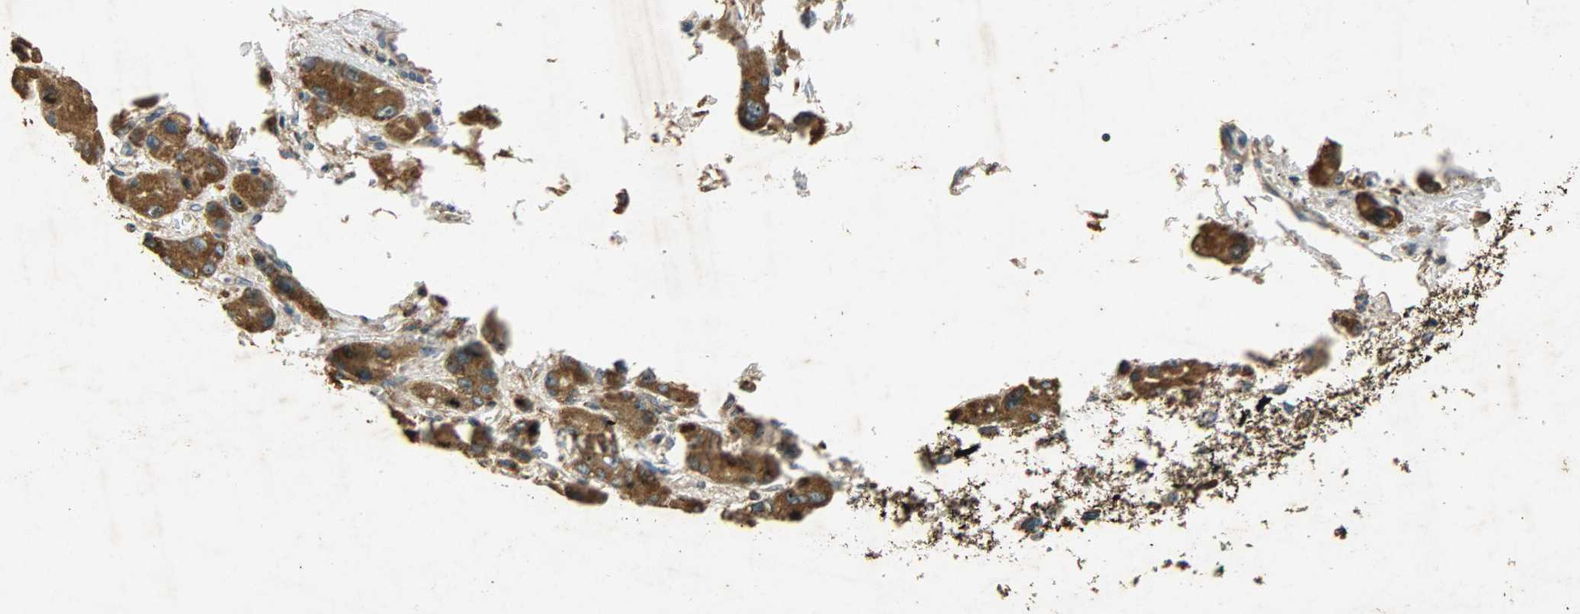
{"staining": {"intensity": "strong", "quantity": ">75%", "location": "cytoplasmic/membranous"}, "tissue": "liver cancer", "cell_type": "Tumor cells", "image_type": "cancer", "snomed": [{"axis": "morphology", "description": "Carcinoma, Hepatocellular, NOS"}, {"axis": "topography", "description": "Liver"}], "caption": "Immunohistochemistry image of human hepatocellular carcinoma (liver) stained for a protein (brown), which exhibits high levels of strong cytoplasmic/membranous expression in approximately >75% of tumor cells.", "gene": "HSPA5", "patient": {"sex": "male", "age": 55}}